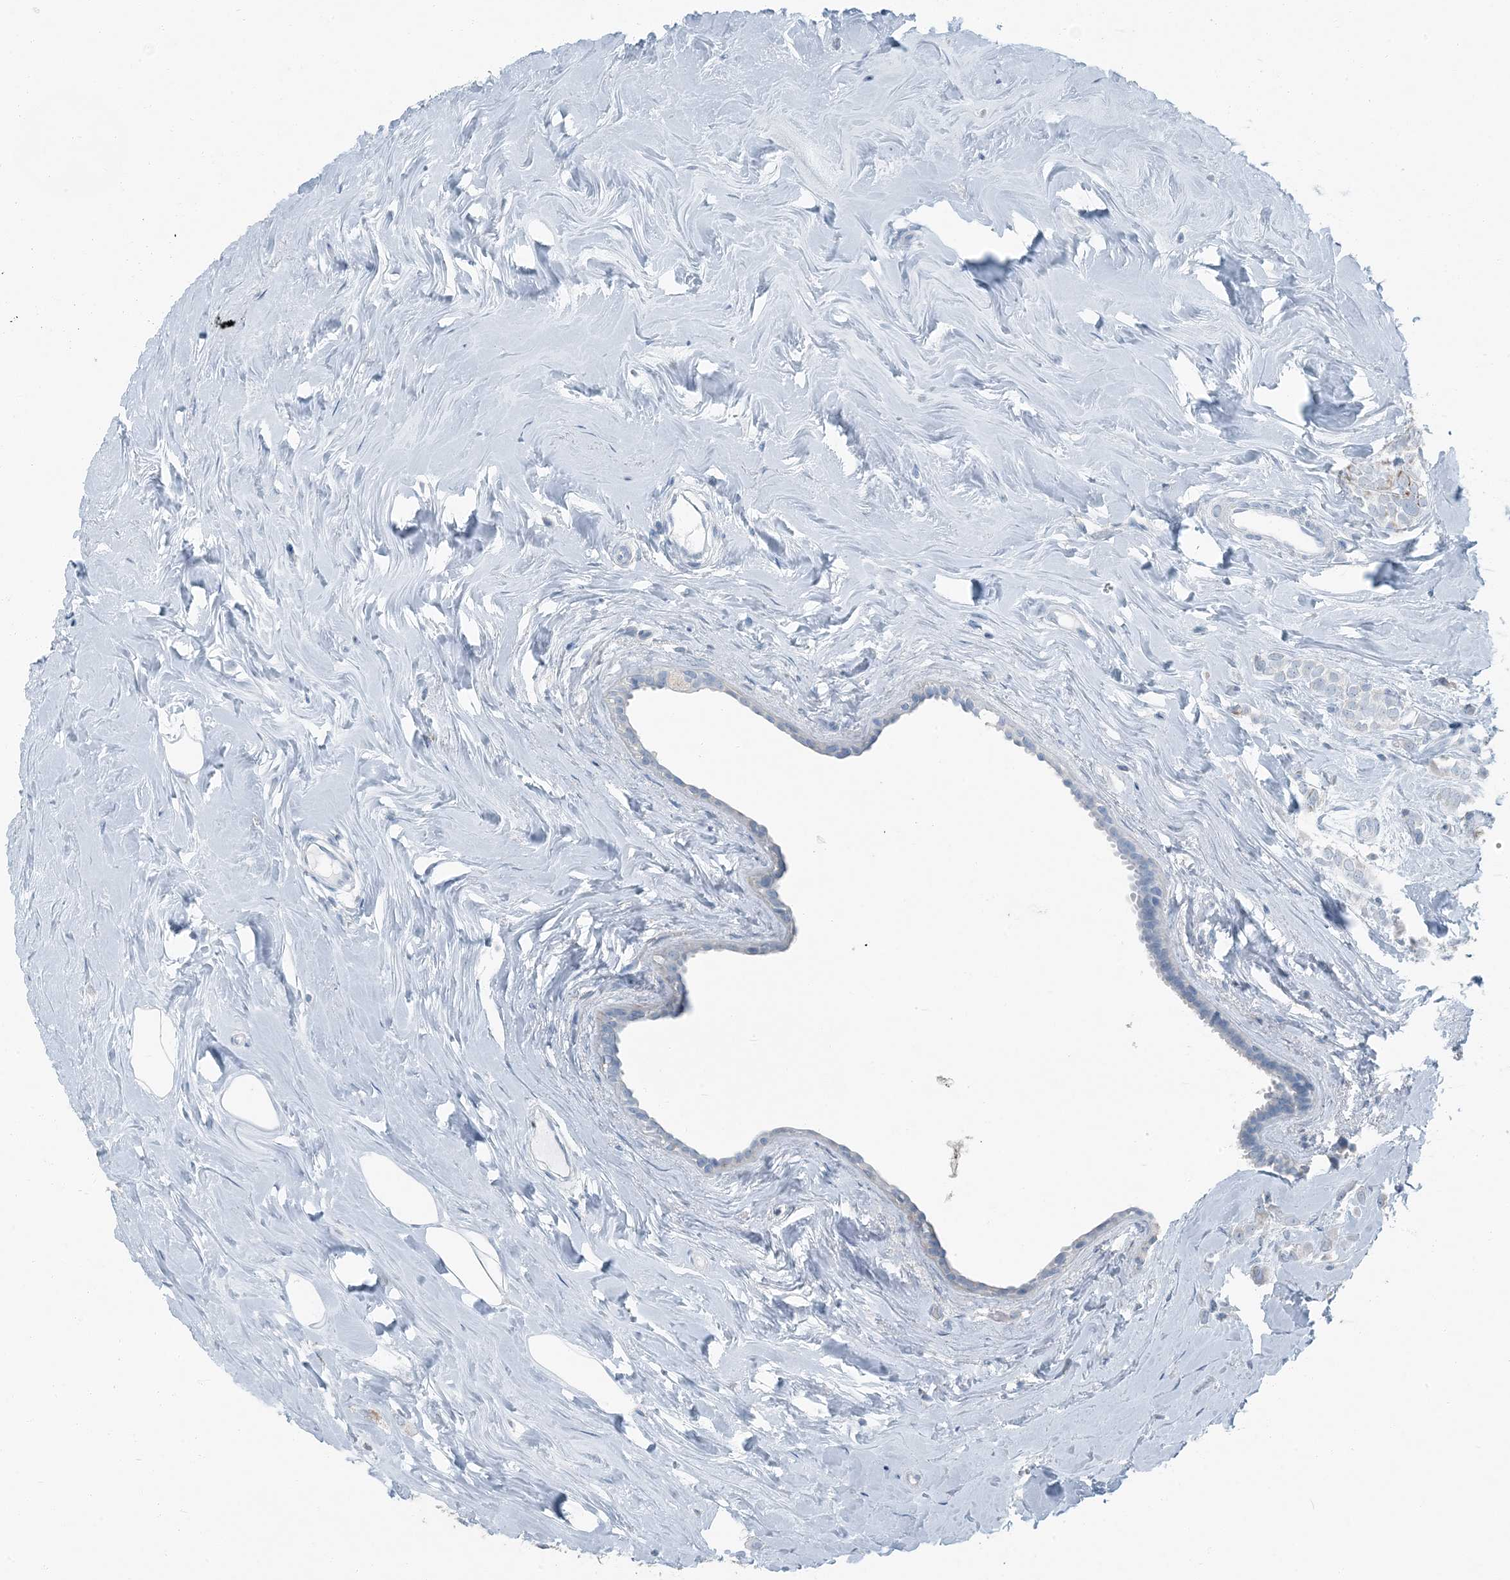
{"staining": {"intensity": "moderate", "quantity": "<25%", "location": "cytoplasmic/membranous"}, "tissue": "breast cancer", "cell_type": "Tumor cells", "image_type": "cancer", "snomed": [{"axis": "morphology", "description": "Lobular carcinoma"}, {"axis": "topography", "description": "Breast"}], "caption": "Protein expression analysis of human breast lobular carcinoma reveals moderate cytoplasmic/membranous expression in about <25% of tumor cells. Using DAB (brown) and hematoxylin (blue) stains, captured at high magnification using brightfield microscopy.", "gene": "FAM162A", "patient": {"sex": "female", "age": 47}}